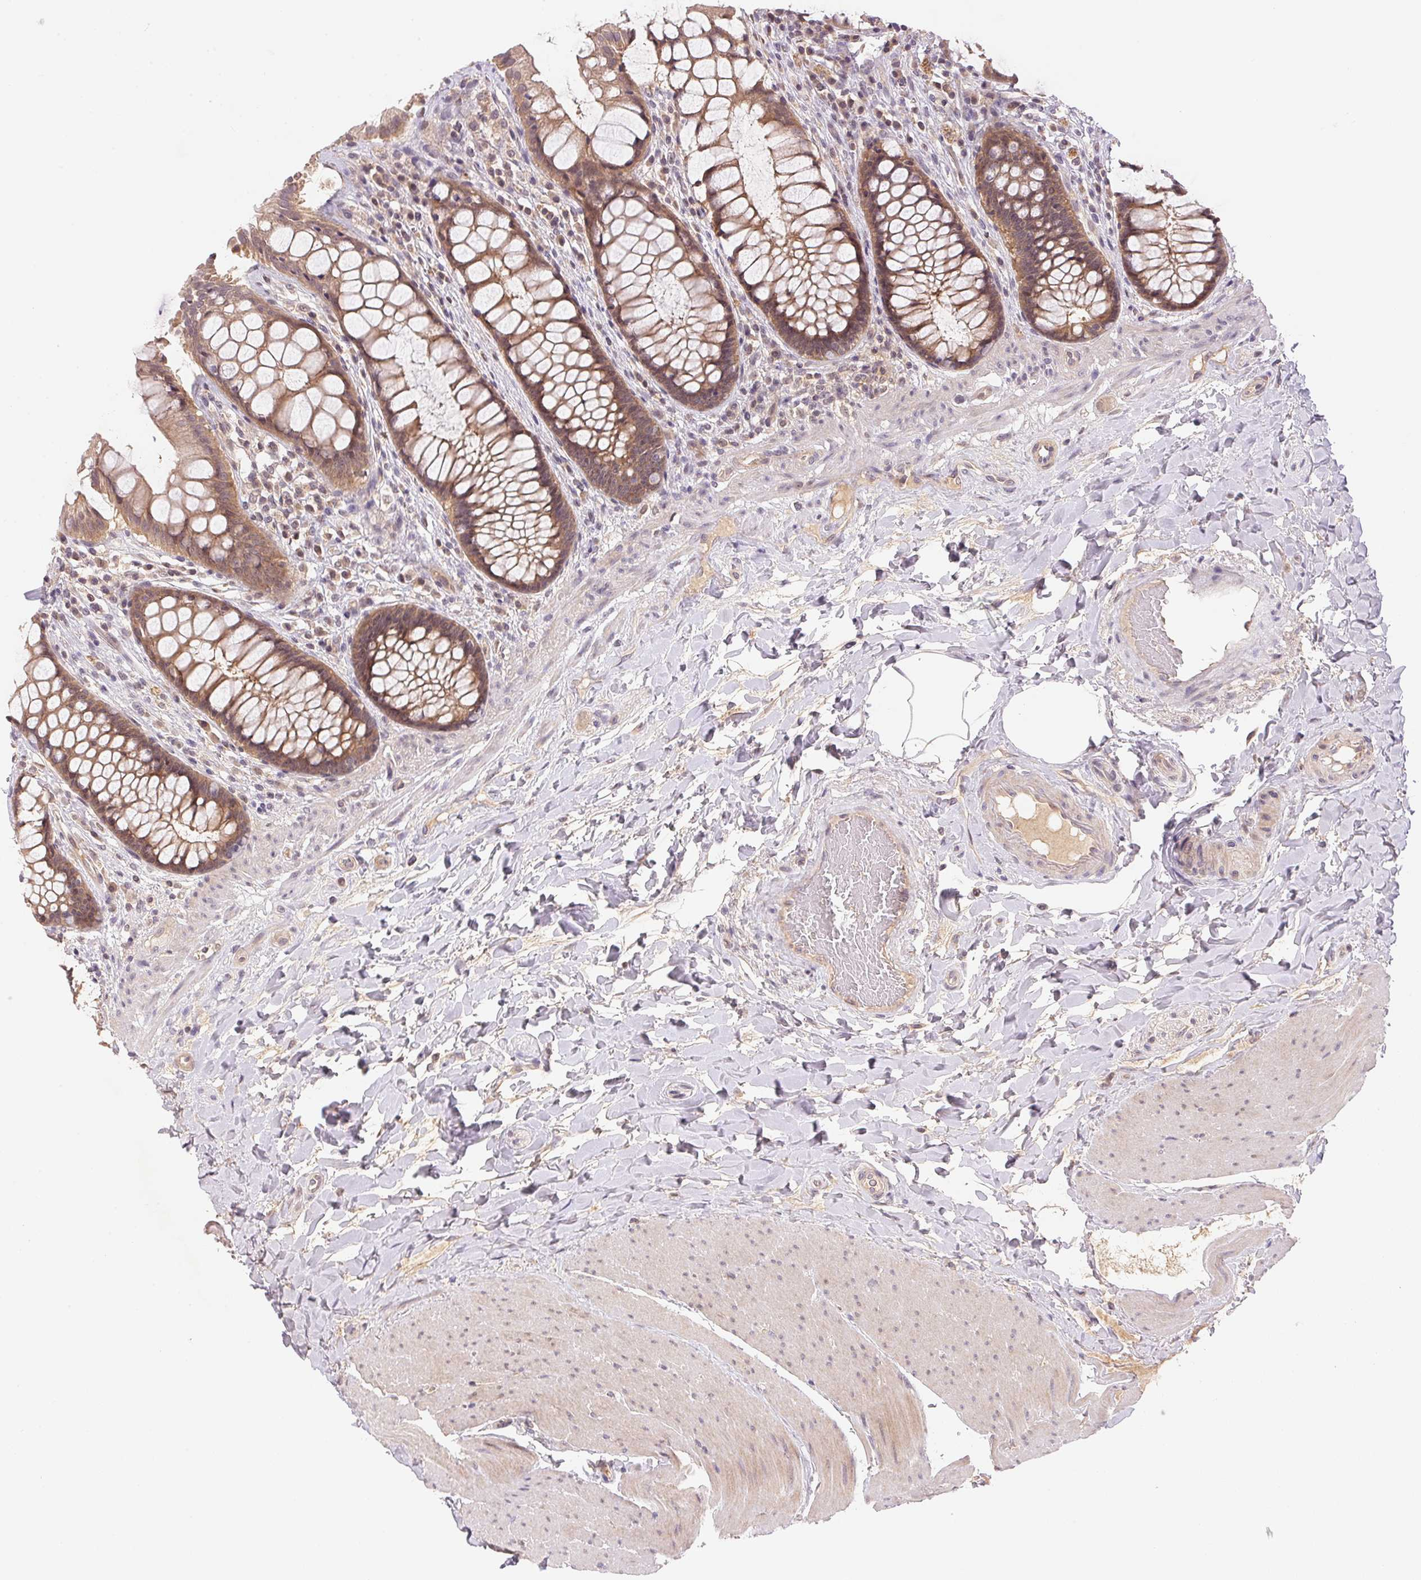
{"staining": {"intensity": "moderate", "quantity": ">75%", "location": "cytoplasmic/membranous"}, "tissue": "rectum", "cell_type": "Glandular cells", "image_type": "normal", "snomed": [{"axis": "morphology", "description": "Normal tissue, NOS"}, {"axis": "topography", "description": "Rectum"}], "caption": "The photomicrograph displays immunohistochemical staining of normal rectum. There is moderate cytoplasmic/membranous positivity is identified in about >75% of glandular cells.", "gene": "BNIP5", "patient": {"sex": "female", "age": 58}}